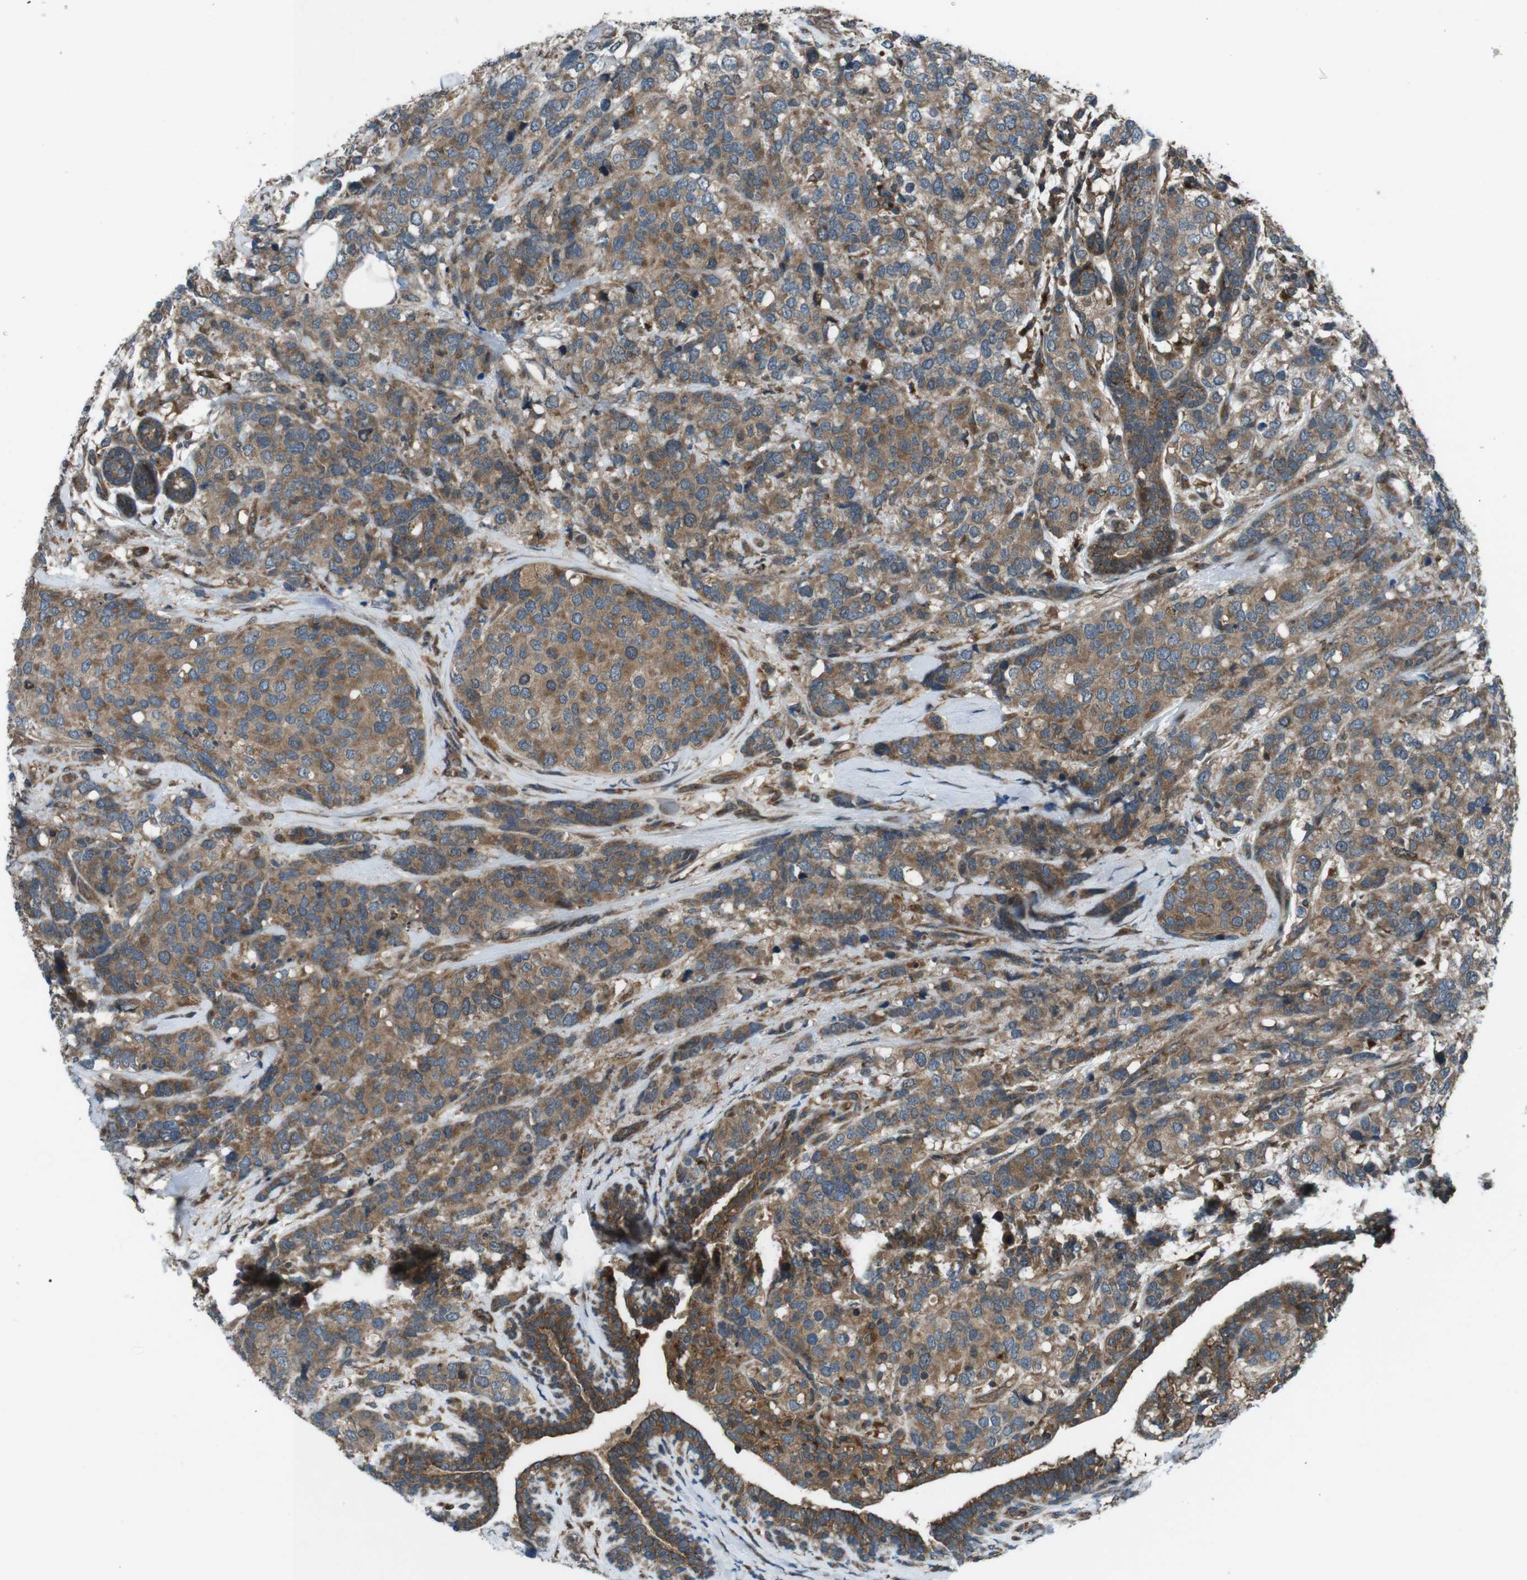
{"staining": {"intensity": "moderate", "quantity": ">75%", "location": "cytoplasmic/membranous"}, "tissue": "breast cancer", "cell_type": "Tumor cells", "image_type": "cancer", "snomed": [{"axis": "morphology", "description": "Lobular carcinoma"}, {"axis": "topography", "description": "Breast"}], "caption": "Immunohistochemical staining of breast cancer (lobular carcinoma) reveals medium levels of moderate cytoplasmic/membranous protein expression in approximately >75% of tumor cells.", "gene": "SLC27A4", "patient": {"sex": "female", "age": 59}}